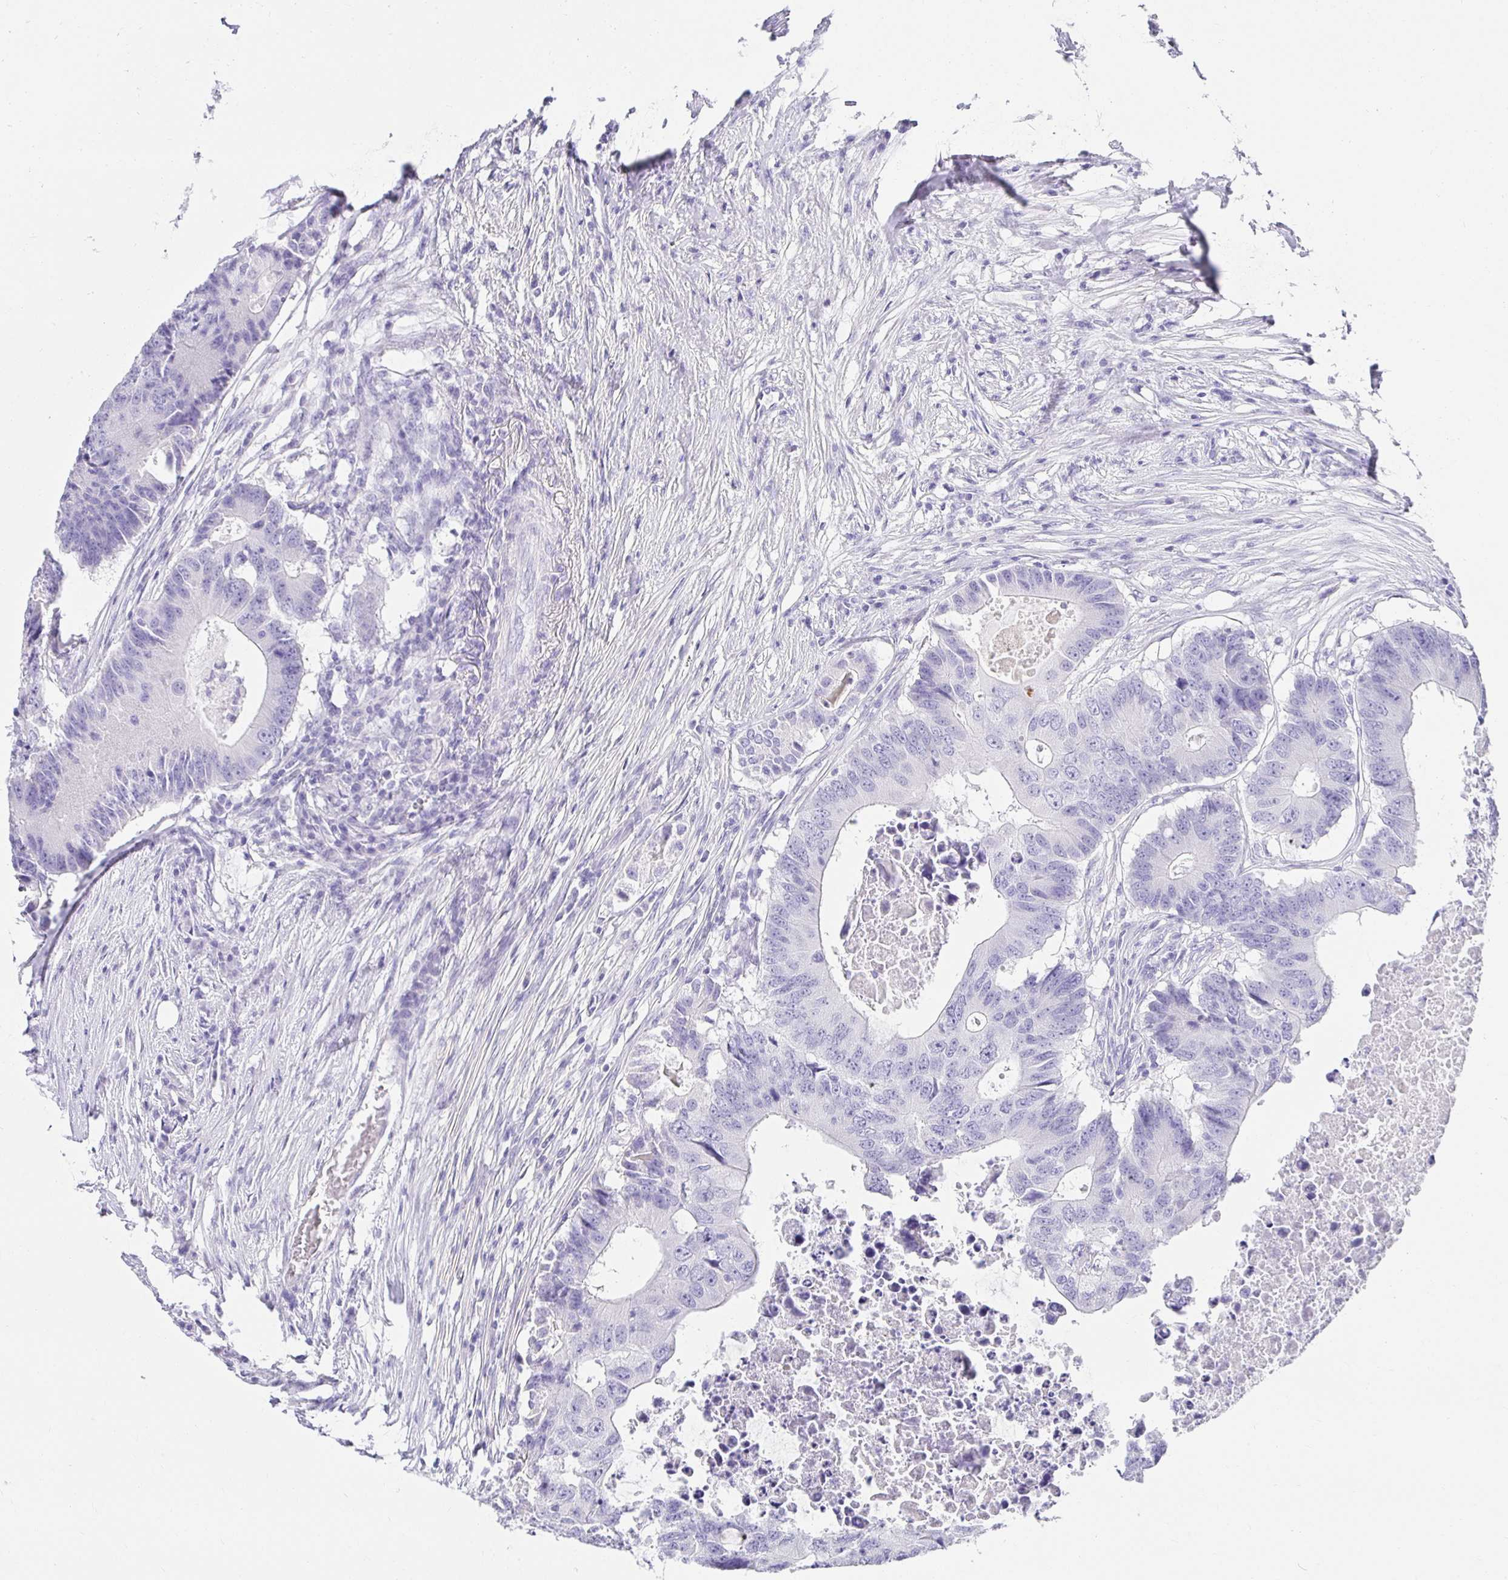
{"staining": {"intensity": "negative", "quantity": "none", "location": "none"}, "tissue": "colorectal cancer", "cell_type": "Tumor cells", "image_type": "cancer", "snomed": [{"axis": "morphology", "description": "Adenocarcinoma, NOS"}, {"axis": "topography", "description": "Colon"}], "caption": "This is a photomicrograph of IHC staining of colorectal cancer, which shows no positivity in tumor cells.", "gene": "CHAT", "patient": {"sex": "male", "age": 71}}